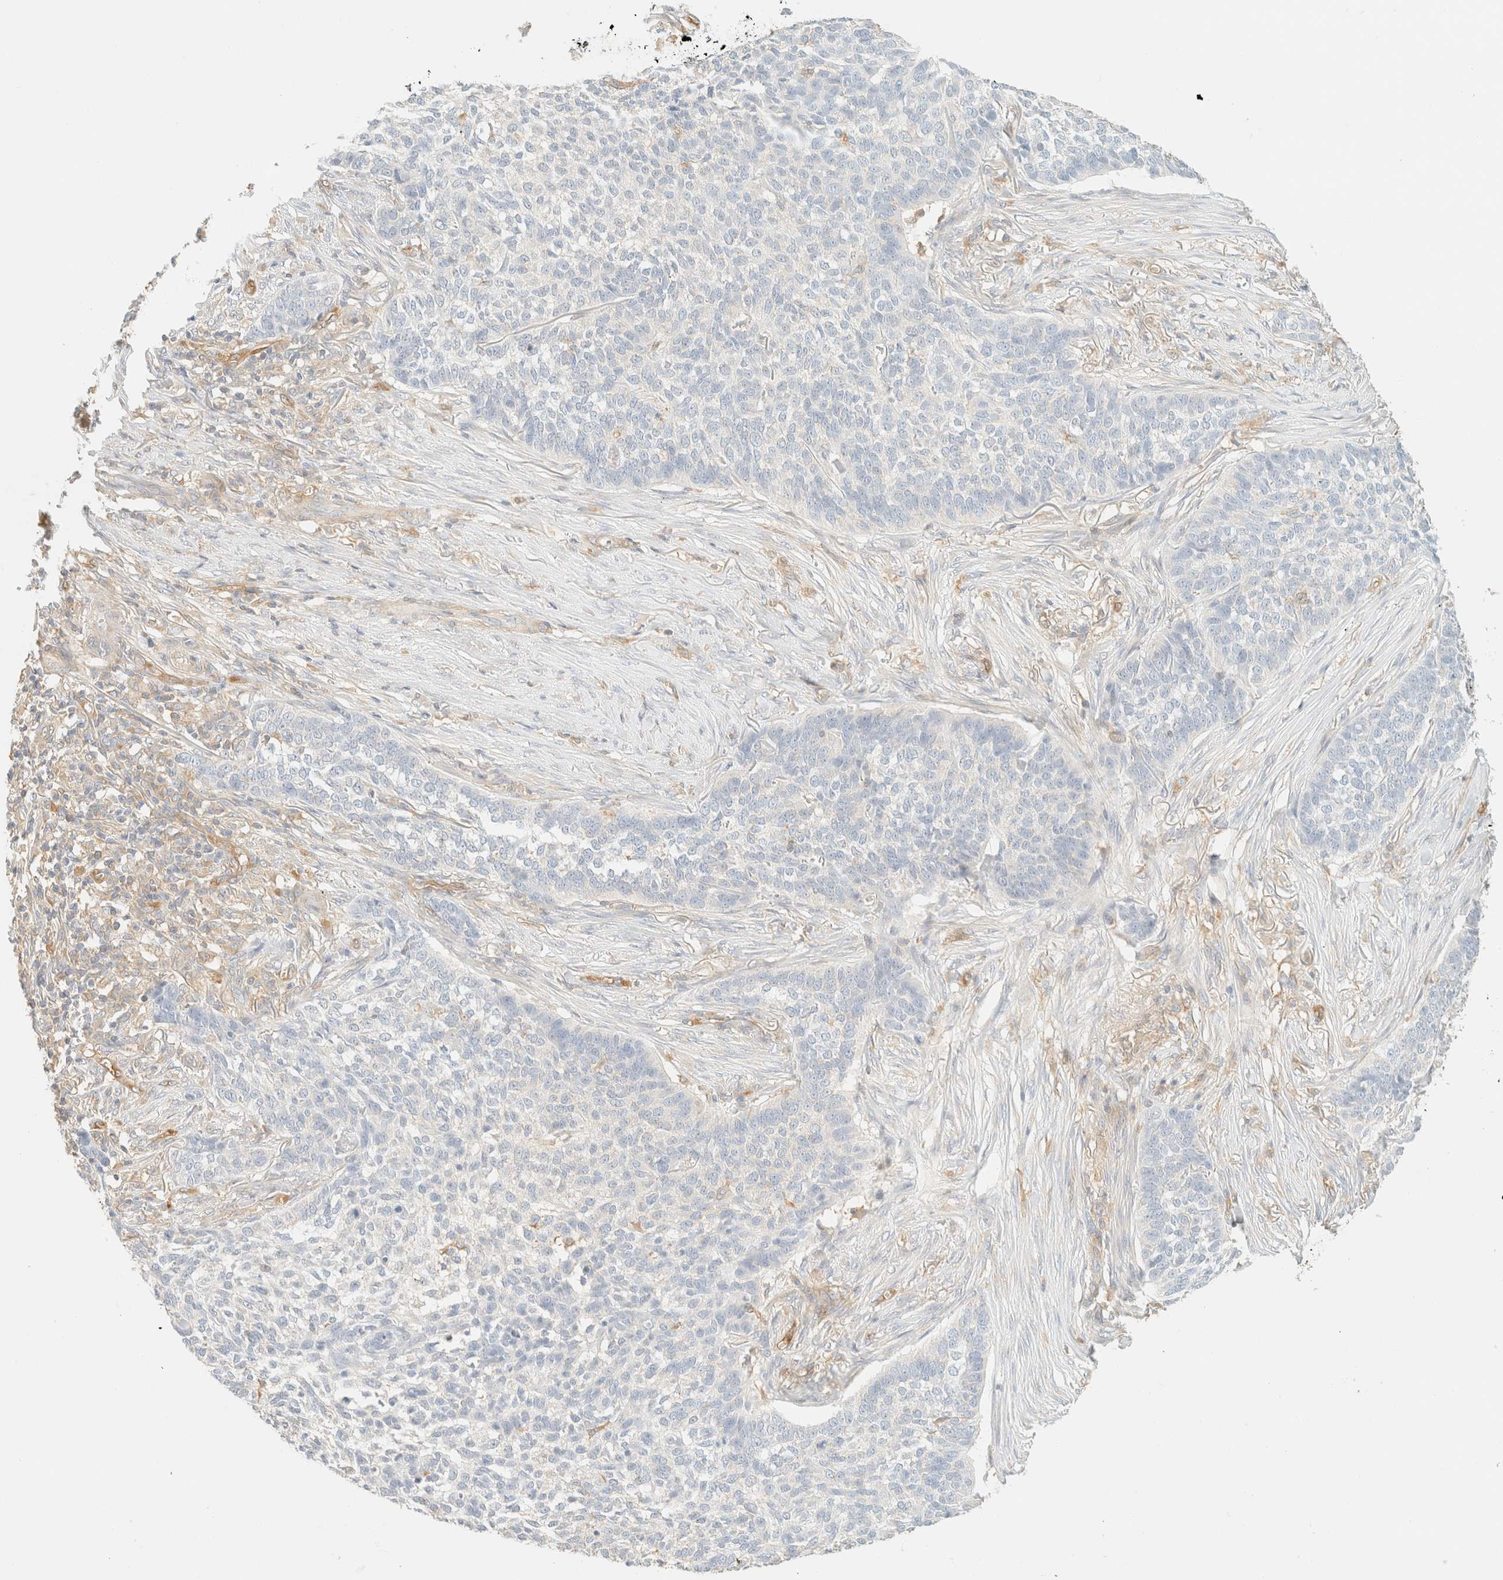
{"staining": {"intensity": "negative", "quantity": "none", "location": "none"}, "tissue": "skin cancer", "cell_type": "Tumor cells", "image_type": "cancer", "snomed": [{"axis": "morphology", "description": "Basal cell carcinoma"}, {"axis": "topography", "description": "Skin"}], "caption": "High power microscopy image of an IHC image of basal cell carcinoma (skin), revealing no significant expression in tumor cells. Nuclei are stained in blue.", "gene": "FHOD1", "patient": {"sex": "male", "age": 85}}